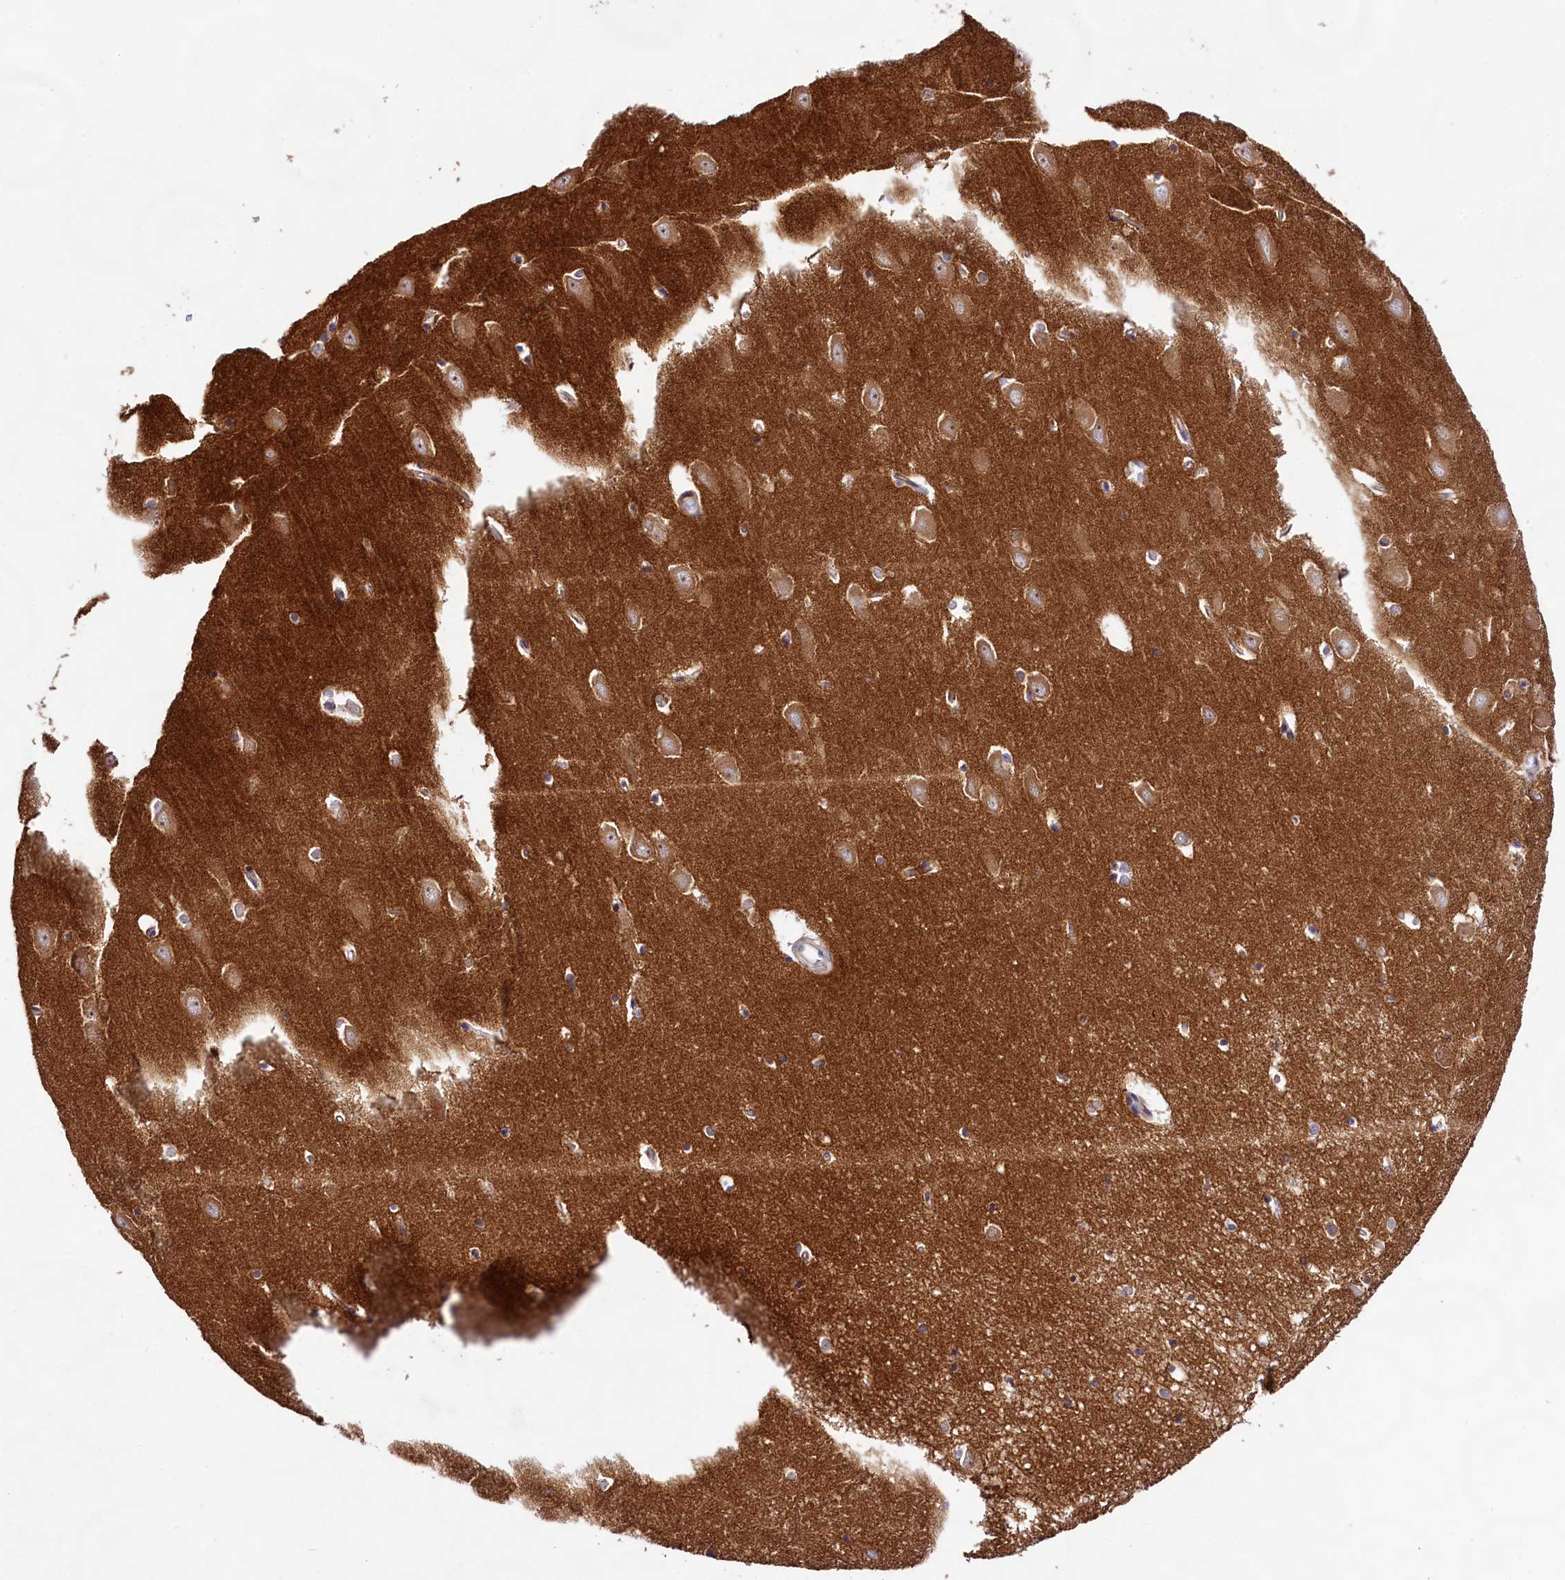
{"staining": {"intensity": "moderate", "quantity": "<25%", "location": "cytoplasmic/membranous"}, "tissue": "hippocampus", "cell_type": "Glial cells", "image_type": "normal", "snomed": [{"axis": "morphology", "description": "Normal tissue, NOS"}, {"axis": "topography", "description": "Hippocampus"}], "caption": "IHC (DAB) staining of unremarkable hippocampus reveals moderate cytoplasmic/membranous protein staining in approximately <25% of glial cells.", "gene": "DMXL2", "patient": {"sex": "male", "age": 70}}